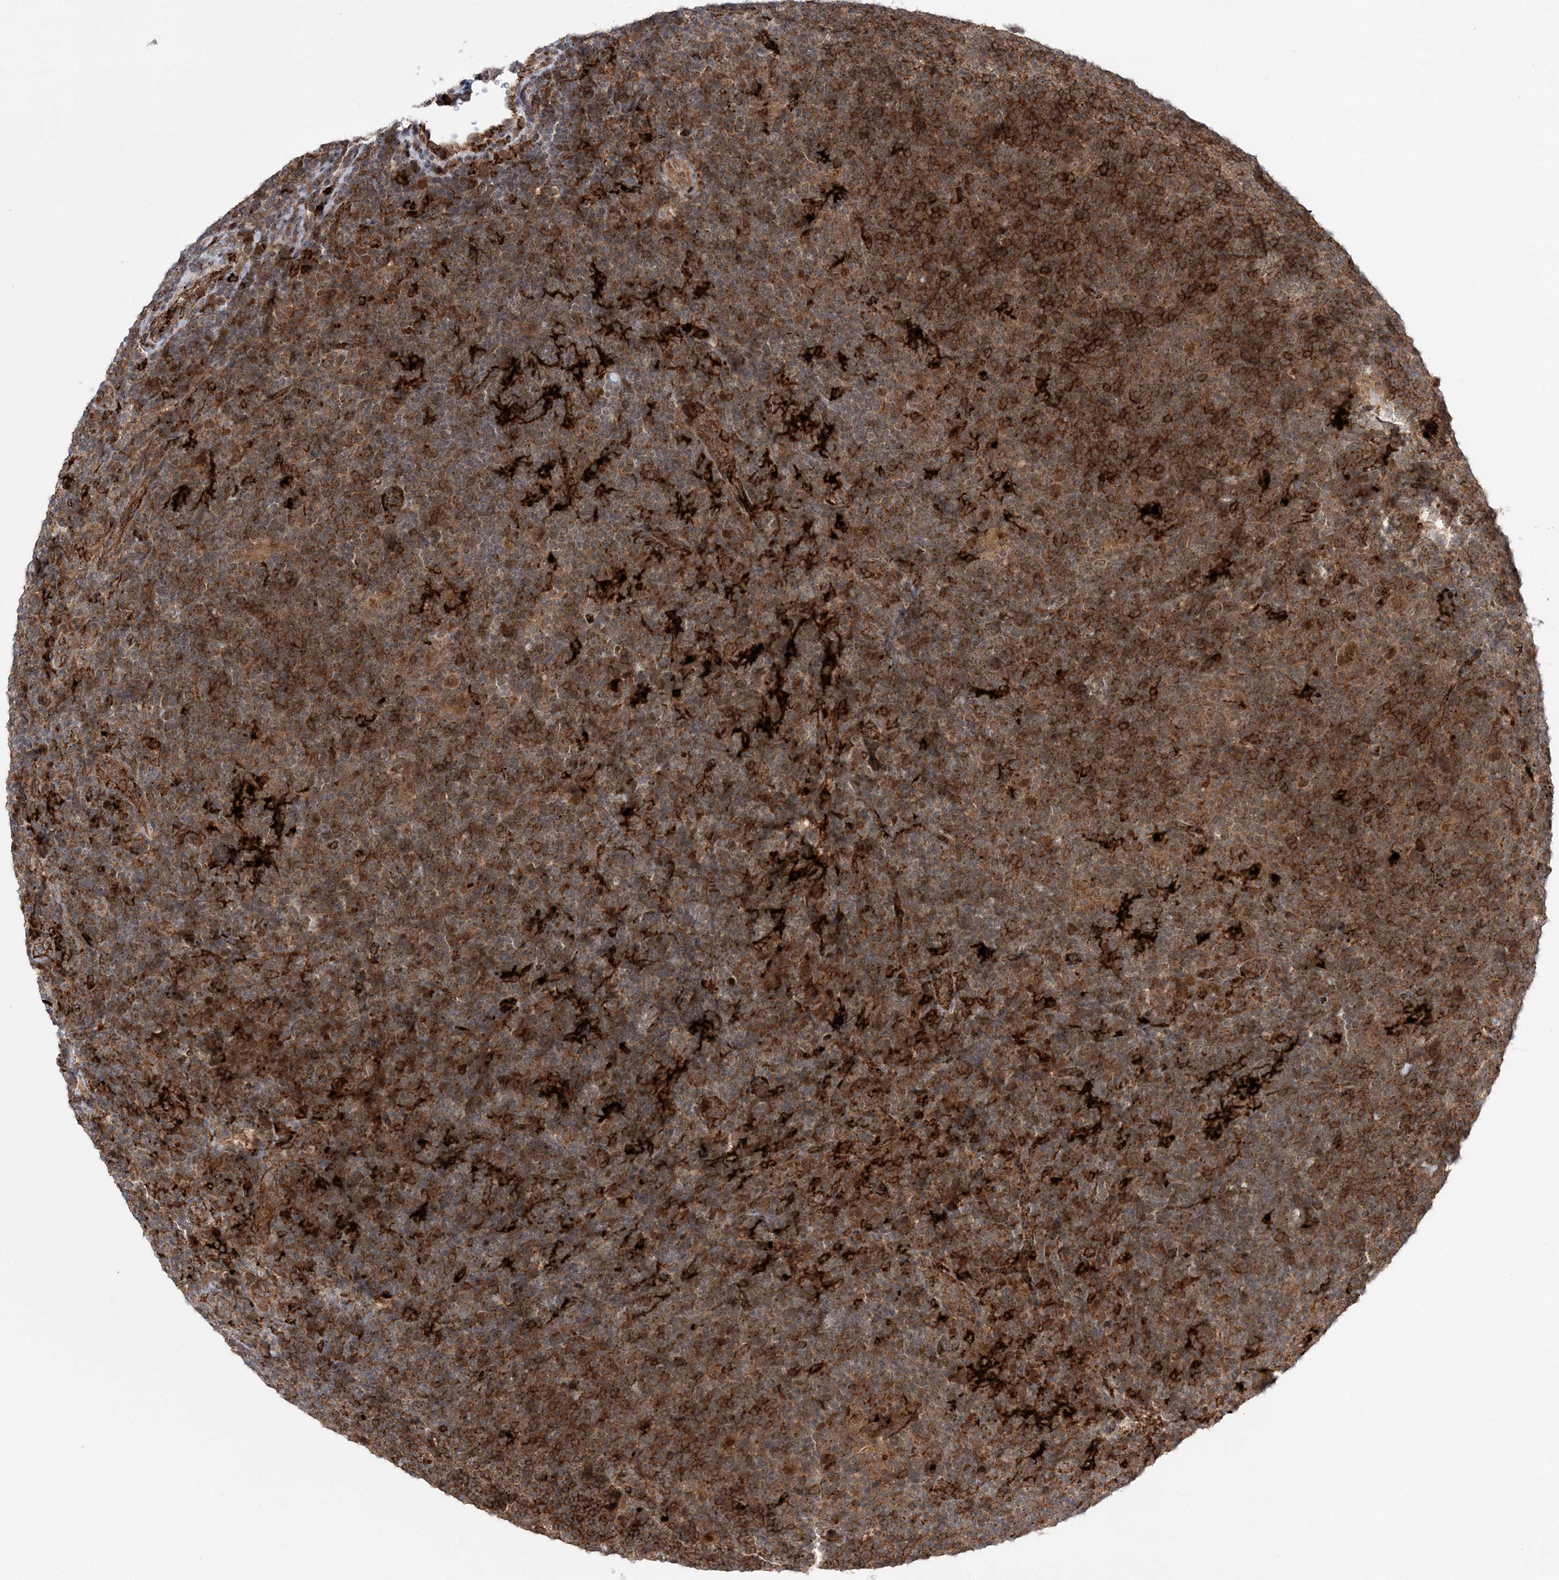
{"staining": {"intensity": "moderate", "quantity": ">75%", "location": "cytoplasmic/membranous"}, "tissue": "lymphoma", "cell_type": "Tumor cells", "image_type": "cancer", "snomed": [{"axis": "morphology", "description": "Hodgkin's disease, NOS"}, {"axis": "topography", "description": "Lymph node"}], "caption": "Immunohistochemical staining of human Hodgkin's disease demonstrates medium levels of moderate cytoplasmic/membranous expression in about >75% of tumor cells.", "gene": "ANAPC15", "patient": {"sex": "female", "age": 57}}